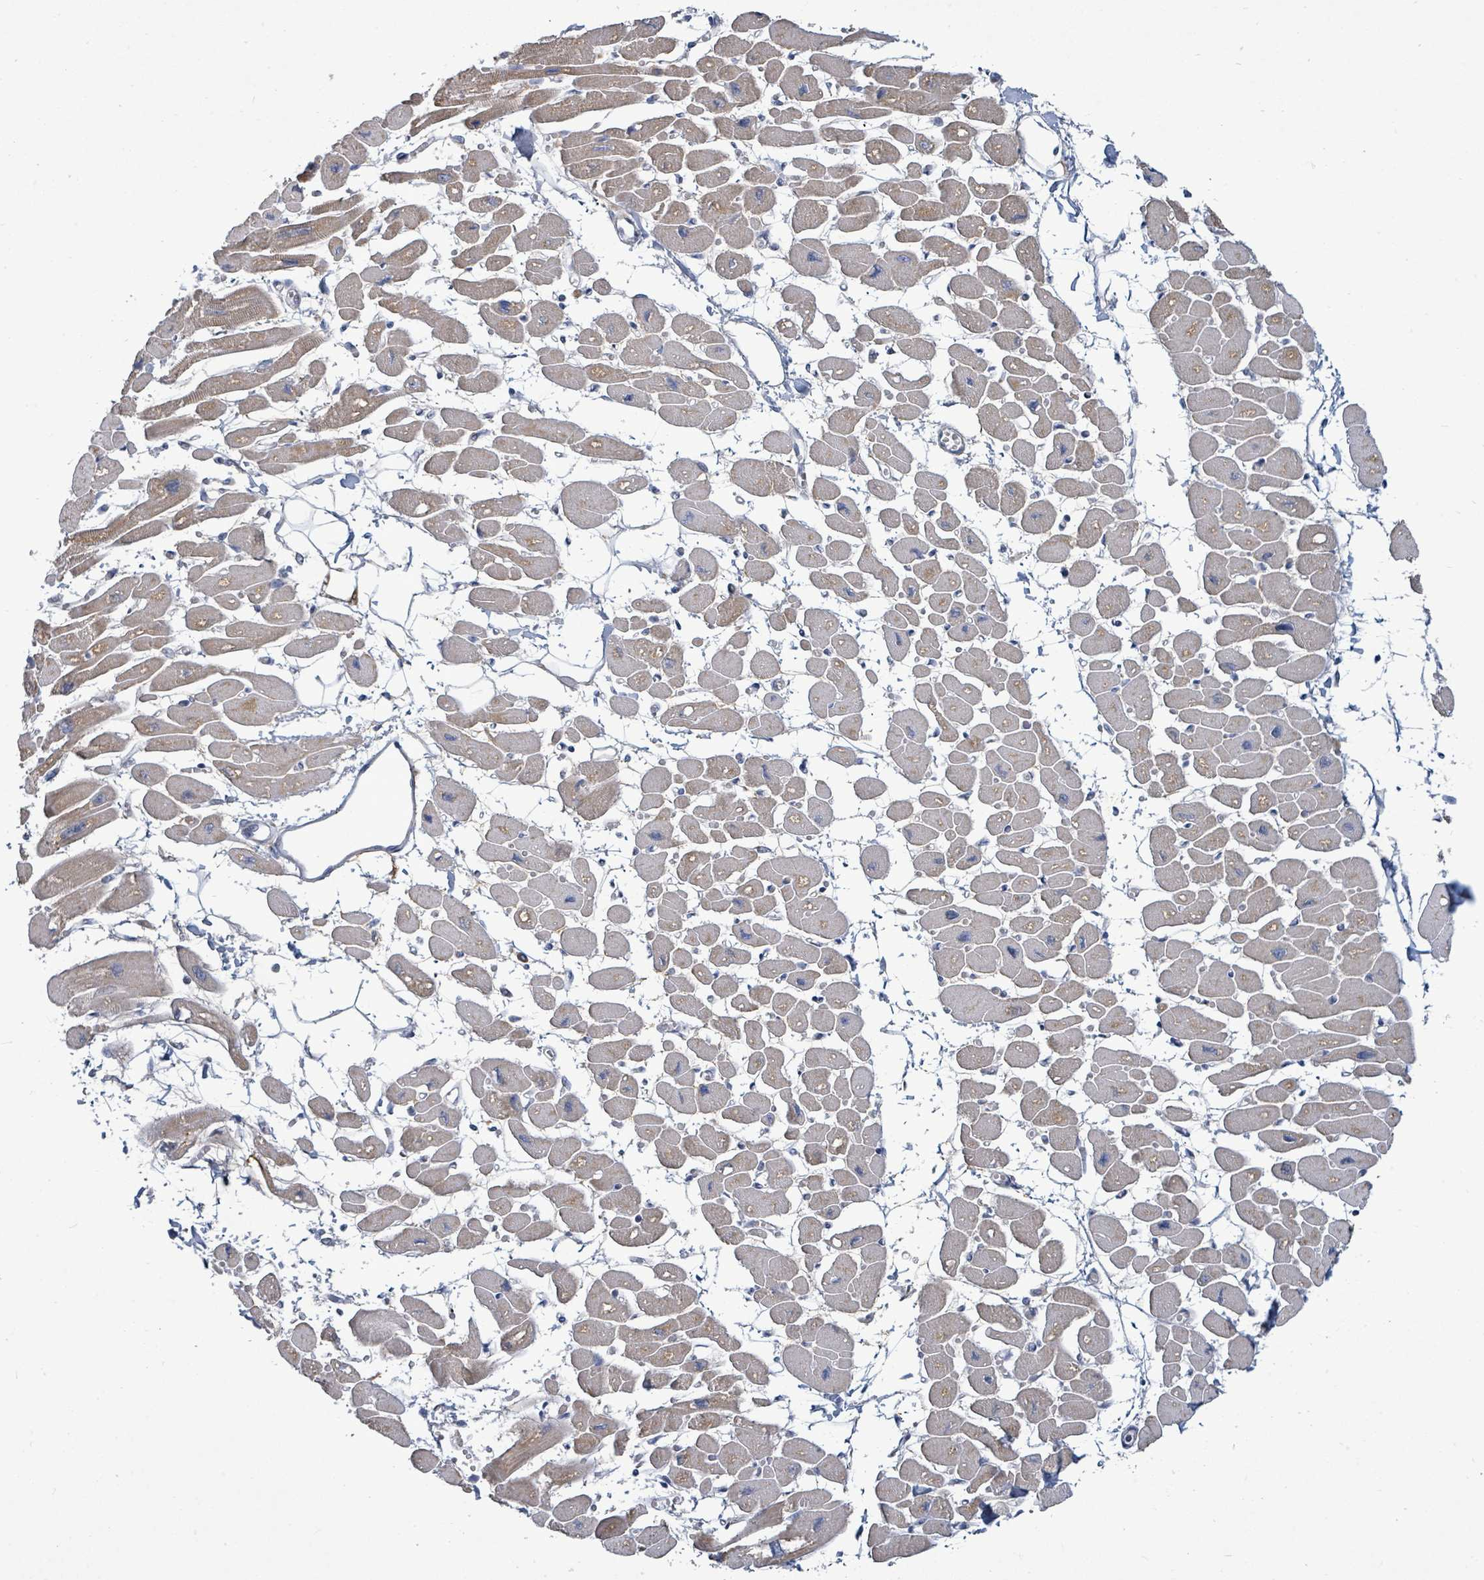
{"staining": {"intensity": "weak", "quantity": "25%-75%", "location": "cytoplasmic/membranous"}, "tissue": "heart muscle", "cell_type": "Cardiomyocytes", "image_type": "normal", "snomed": [{"axis": "morphology", "description": "Normal tissue, NOS"}, {"axis": "topography", "description": "Heart"}], "caption": "Weak cytoplasmic/membranous positivity is seen in about 25%-75% of cardiomyocytes in benign heart muscle.", "gene": "ZFPM1", "patient": {"sex": "female", "age": 54}}